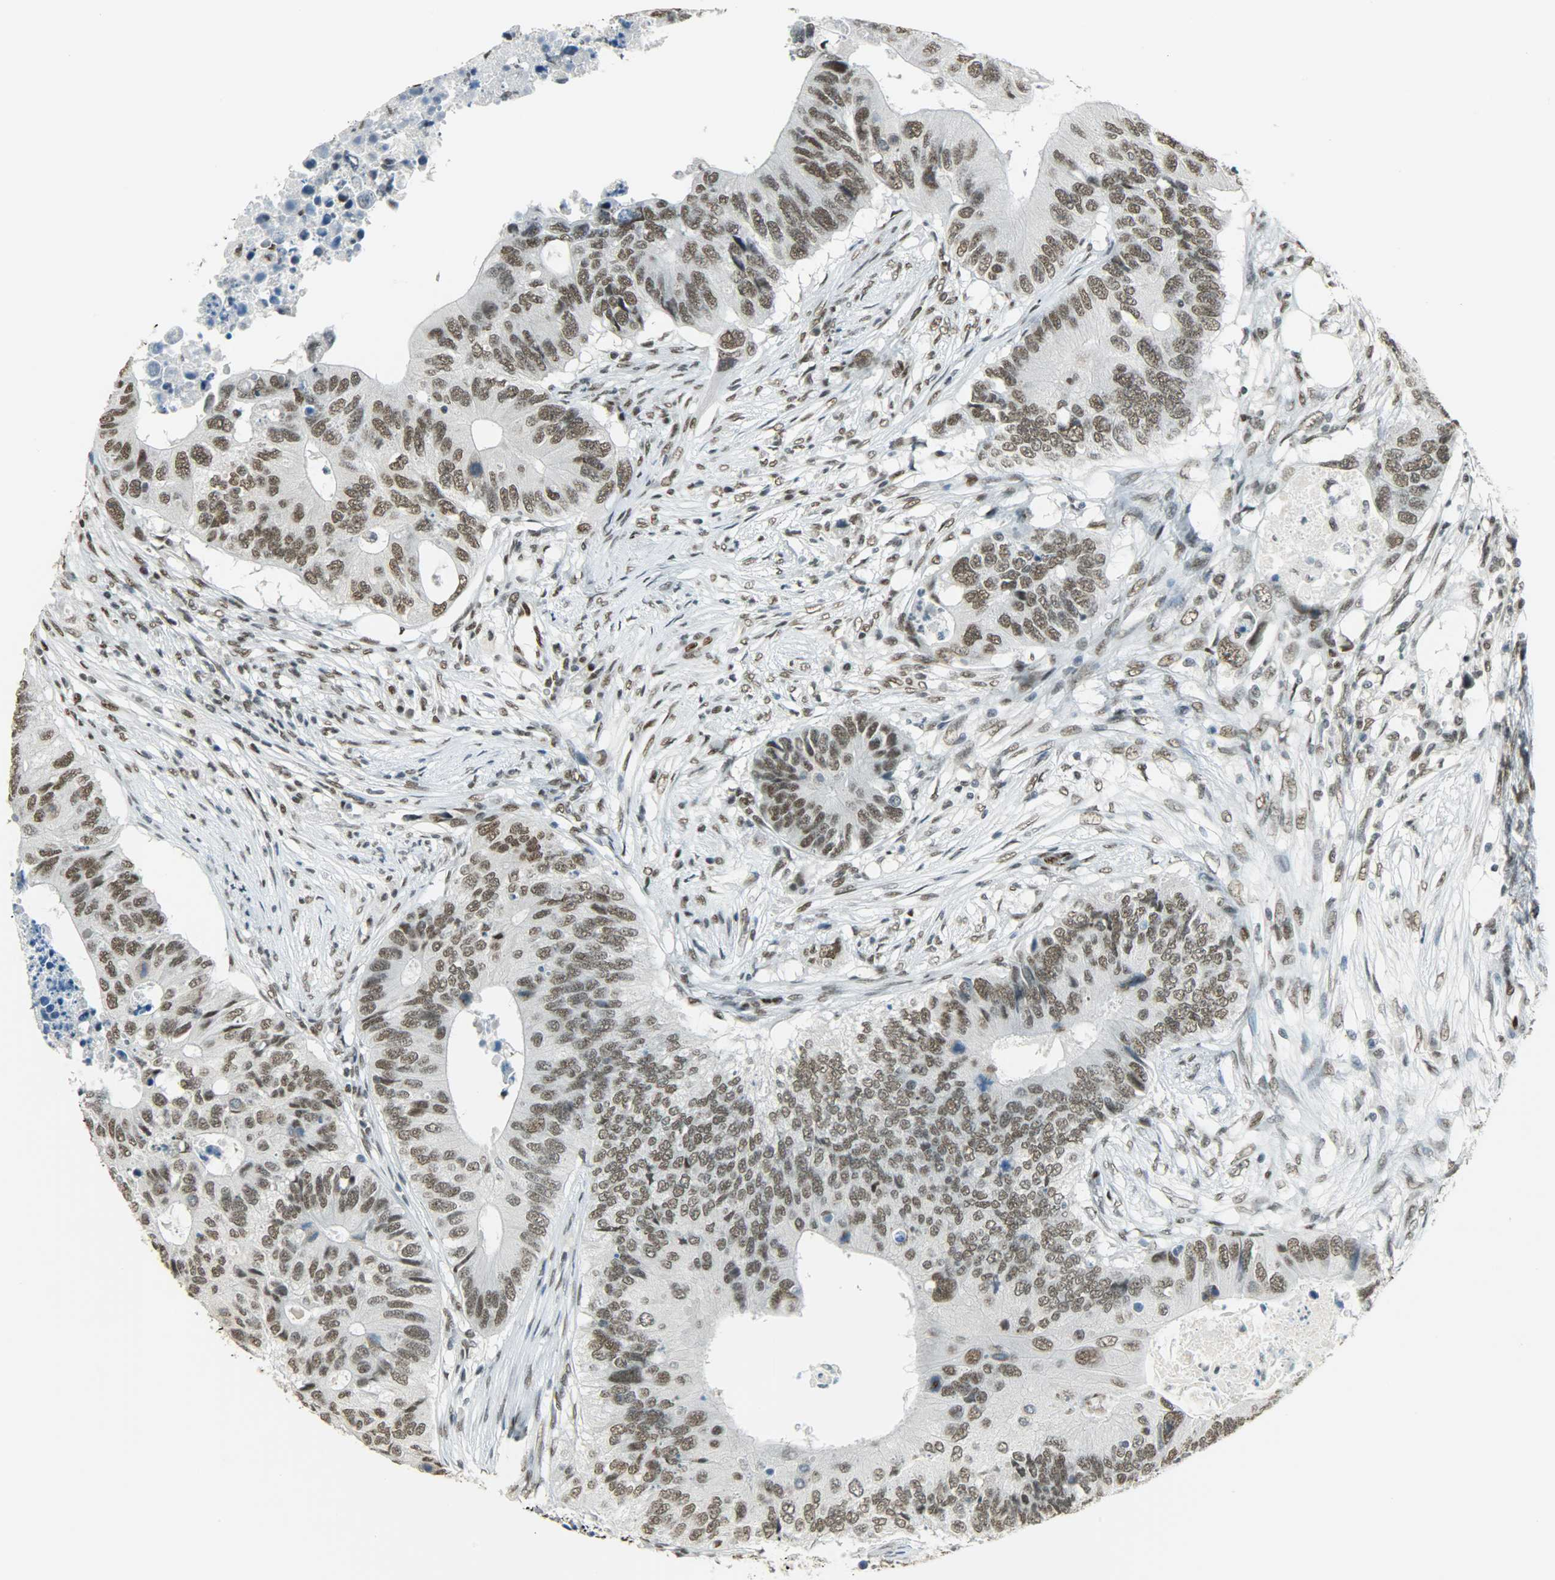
{"staining": {"intensity": "moderate", "quantity": ">75%", "location": "nuclear"}, "tissue": "colorectal cancer", "cell_type": "Tumor cells", "image_type": "cancer", "snomed": [{"axis": "morphology", "description": "Adenocarcinoma, NOS"}, {"axis": "topography", "description": "Colon"}], "caption": "Immunohistochemical staining of human colorectal cancer (adenocarcinoma) displays medium levels of moderate nuclear expression in about >75% of tumor cells. The staining is performed using DAB brown chromogen to label protein expression. The nuclei are counter-stained blue using hematoxylin.", "gene": "MYEF2", "patient": {"sex": "male", "age": 71}}